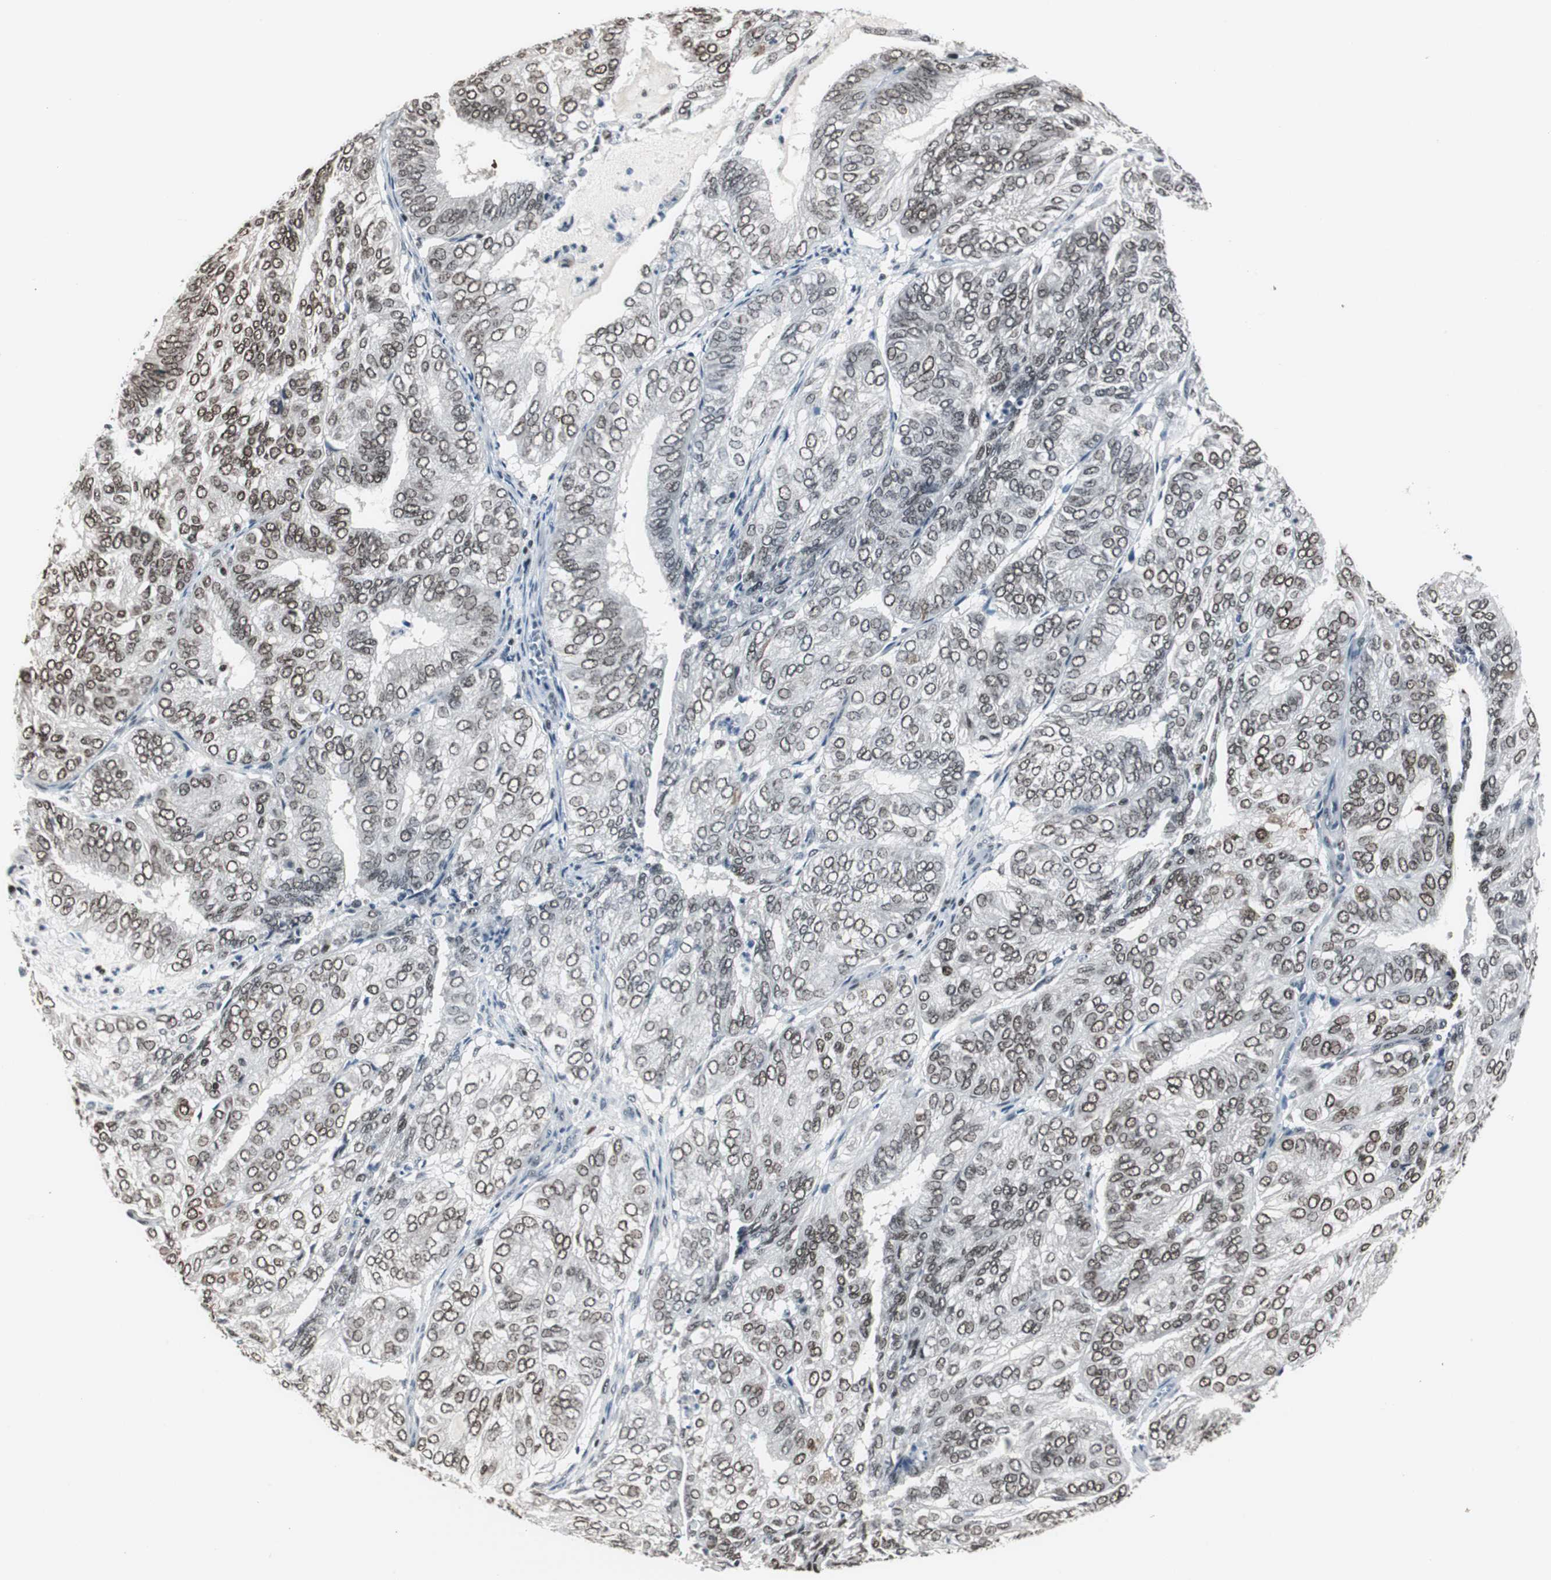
{"staining": {"intensity": "moderate", "quantity": ">75%", "location": "nuclear"}, "tissue": "endometrial cancer", "cell_type": "Tumor cells", "image_type": "cancer", "snomed": [{"axis": "morphology", "description": "Adenocarcinoma, NOS"}, {"axis": "topography", "description": "Uterus"}], "caption": "Immunohistochemistry photomicrograph of adenocarcinoma (endometrial) stained for a protein (brown), which shows medium levels of moderate nuclear expression in about >75% of tumor cells.", "gene": "RAD9A", "patient": {"sex": "female", "age": 60}}